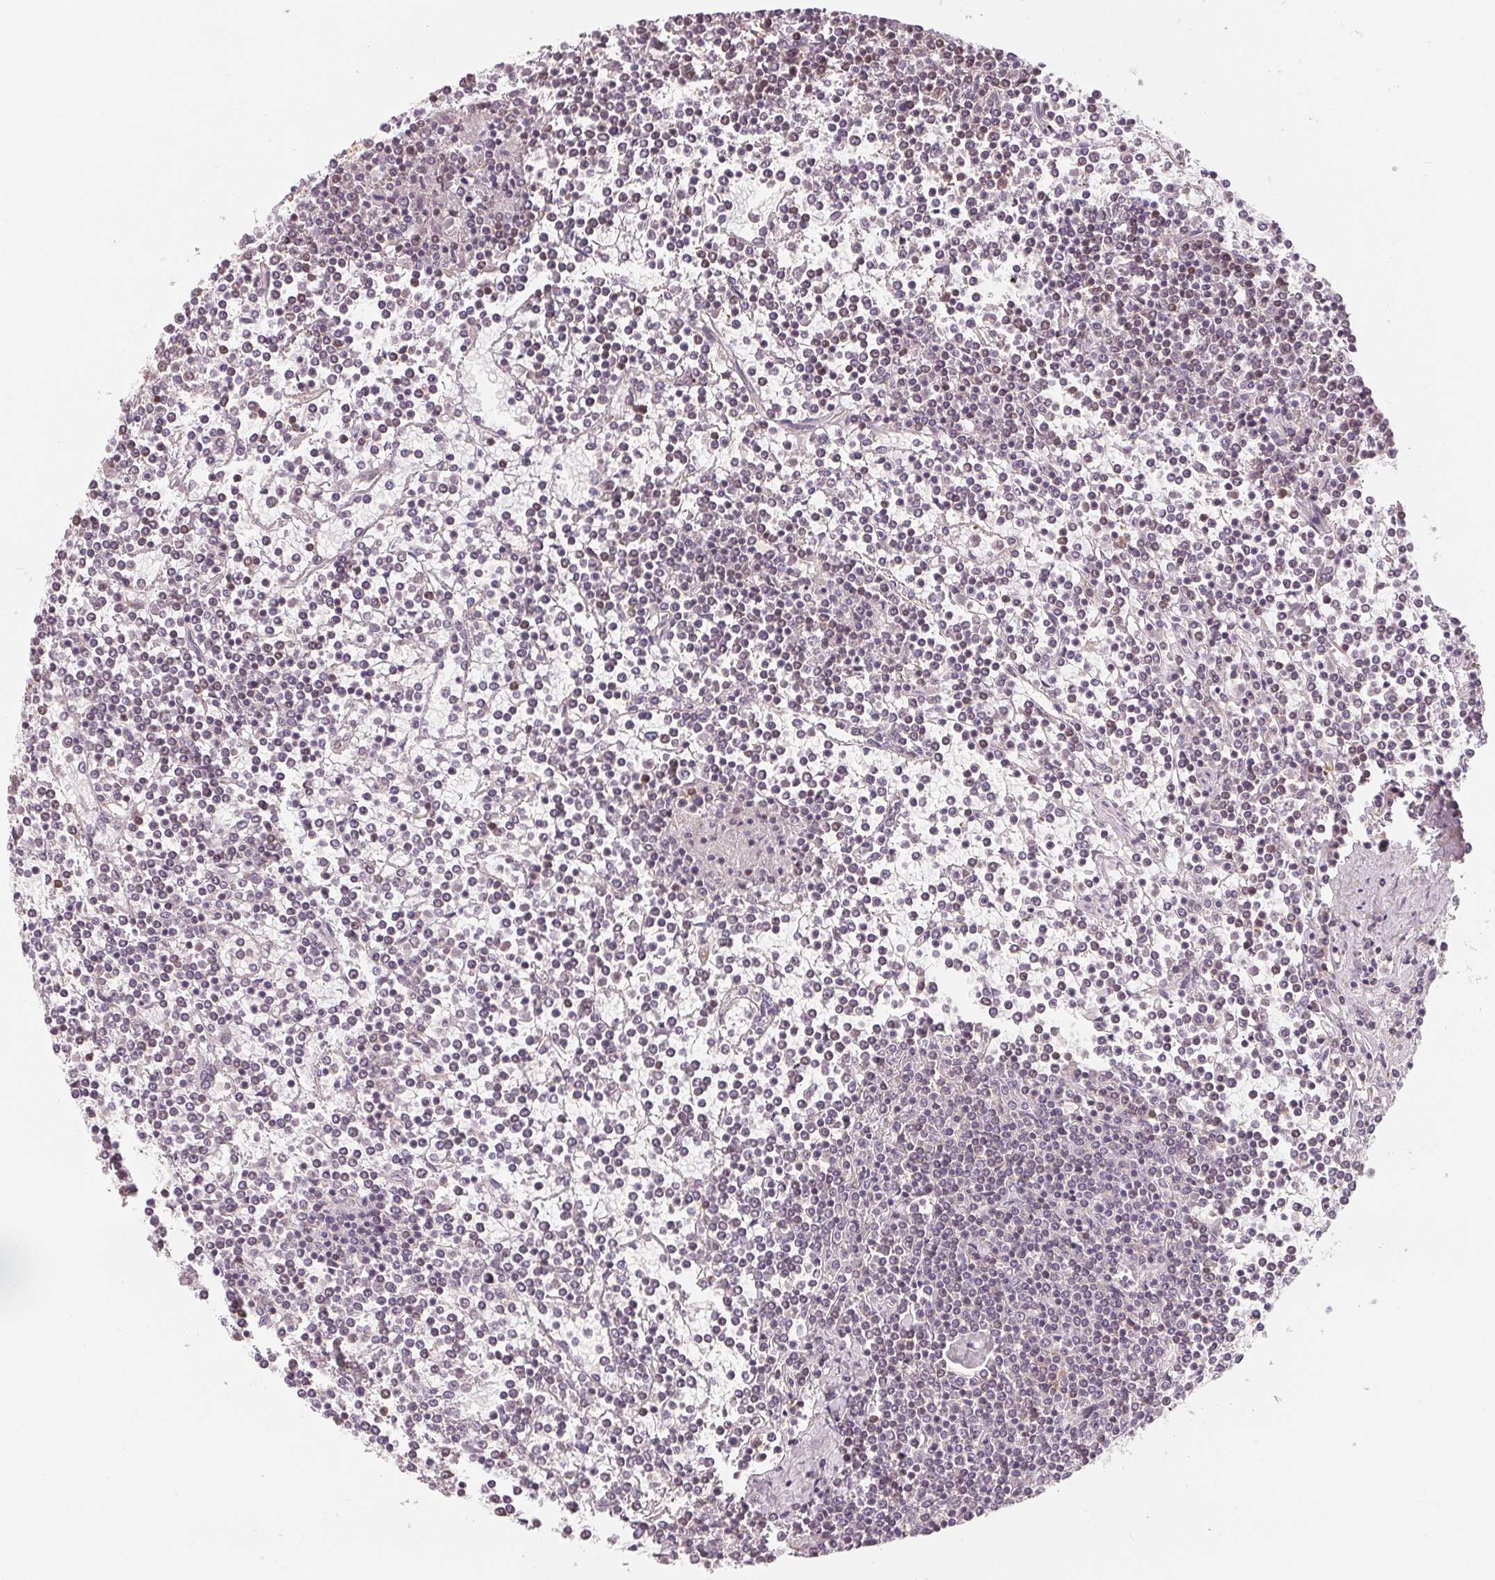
{"staining": {"intensity": "negative", "quantity": "none", "location": "none"}, "tissue": "lymphoma", "cell_type": "Tumor cells", "image_type": "cancer", "snomed": [{"axis": "morphology", "description": "Malignant lymphoma, non-Hodgkin's type, Low grade"}, {"axis": "topography", "description": "Spleen"}], "caption": "Image shows no significant protein staining in tumor cells of low-grade malignant lymphoma, non-Hodgkin's type. (Immunohistochemistry, brightfield microscopy, high magnification).", "gene": "VTCN1", "patient": {"sex": "female", "age": 19}}